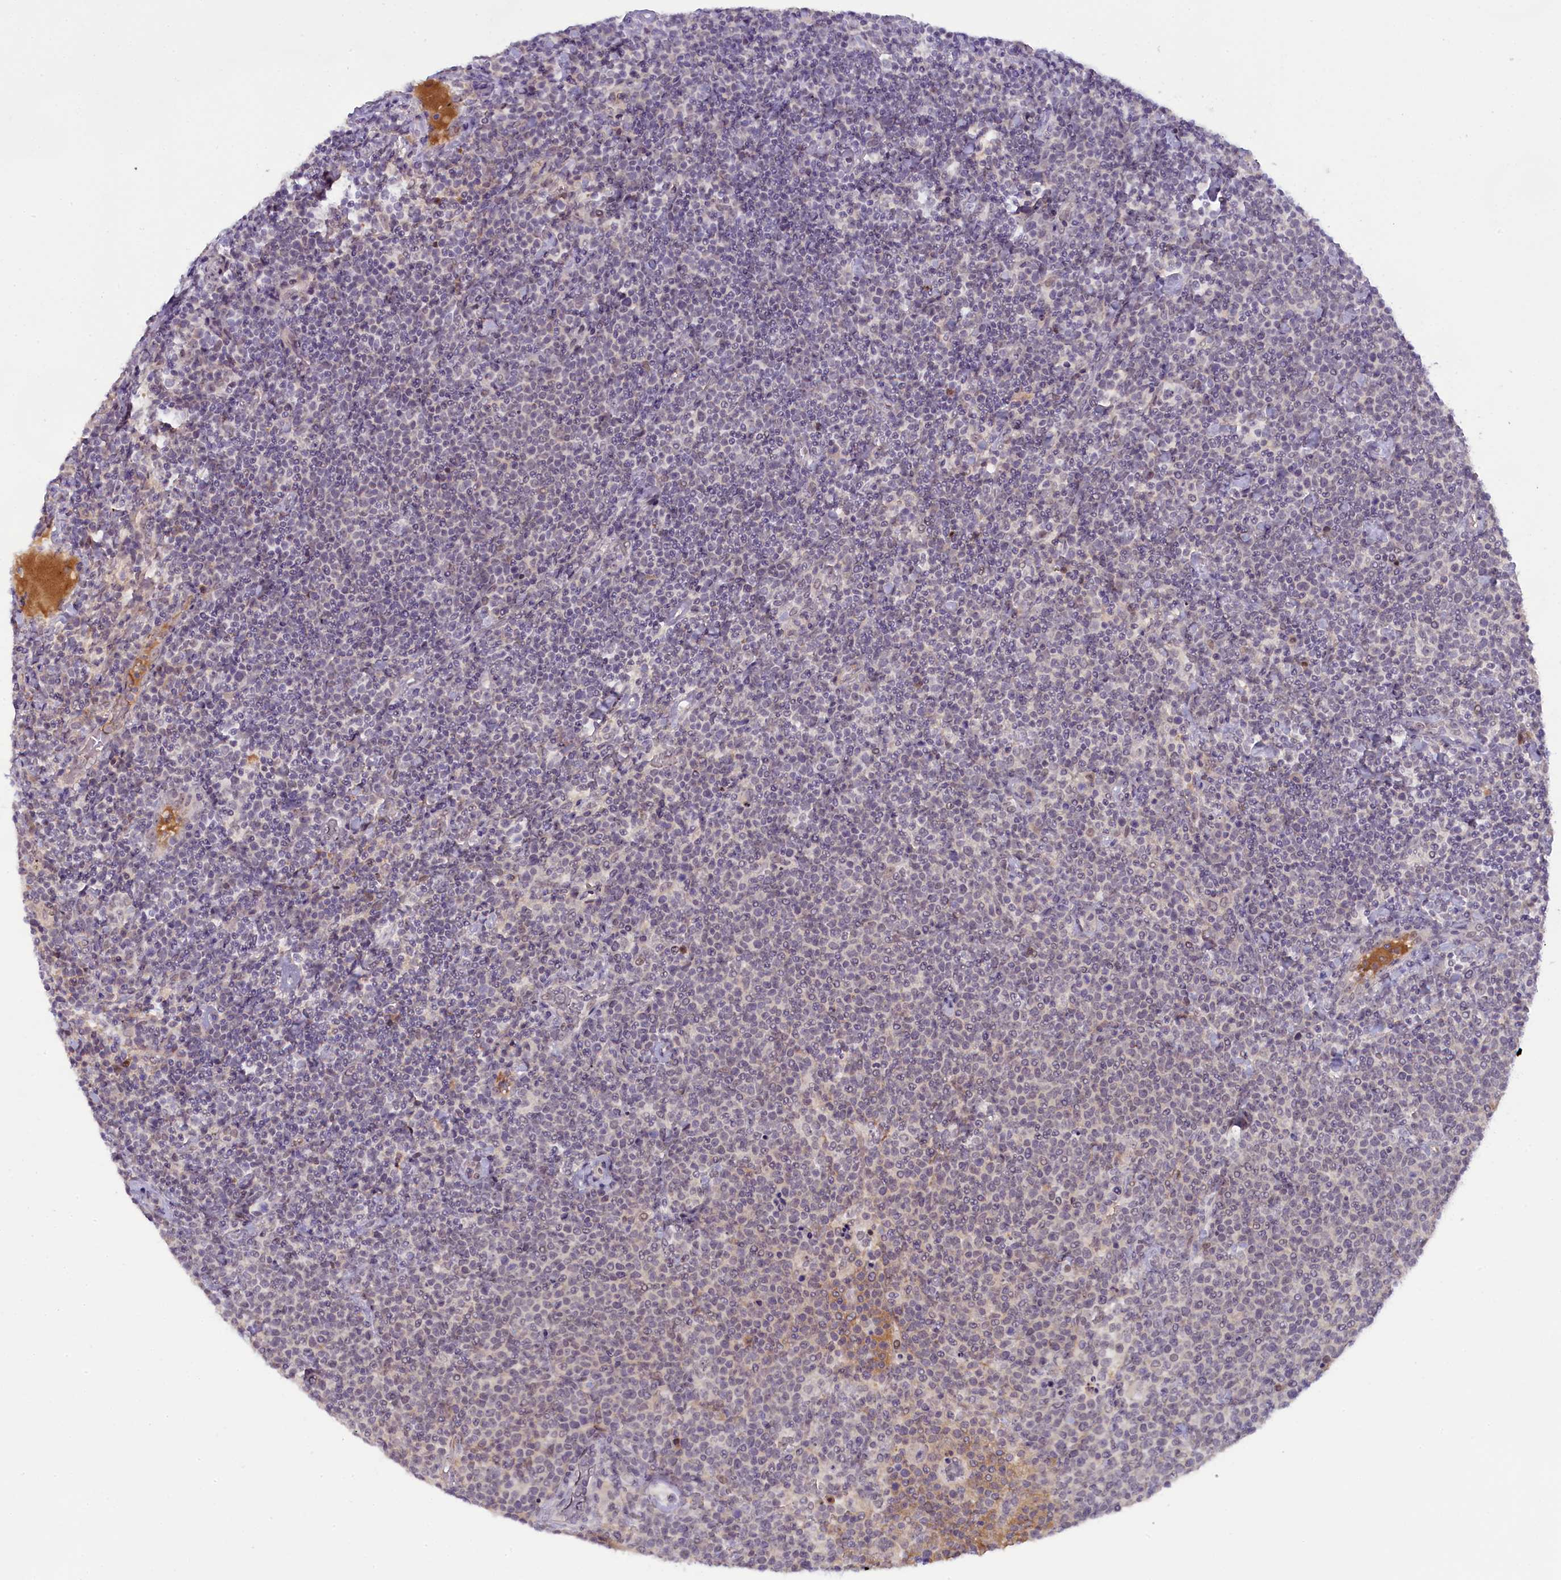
{"staining": {"intensity": "weak", "quantity": "<25%", "location": "nuclear"}, "tissue": "lymphoma", "cell_type": "Tumor cells", "image_type": "cancer", "snomed": [{"axis": "morphology", "description": "Malignant lymphoma, non-Hodgkin's type, High grade"}, {"axis": "topography", "description": "Lymph node"}], "caption": "This is an IHC micrograph of high-grade malignant lymphoma, non-Hodgkin's type. There is no expression in tumor cells.", "gene": "CRAMP1", "patient": {"sex": "male", "age": 61}}